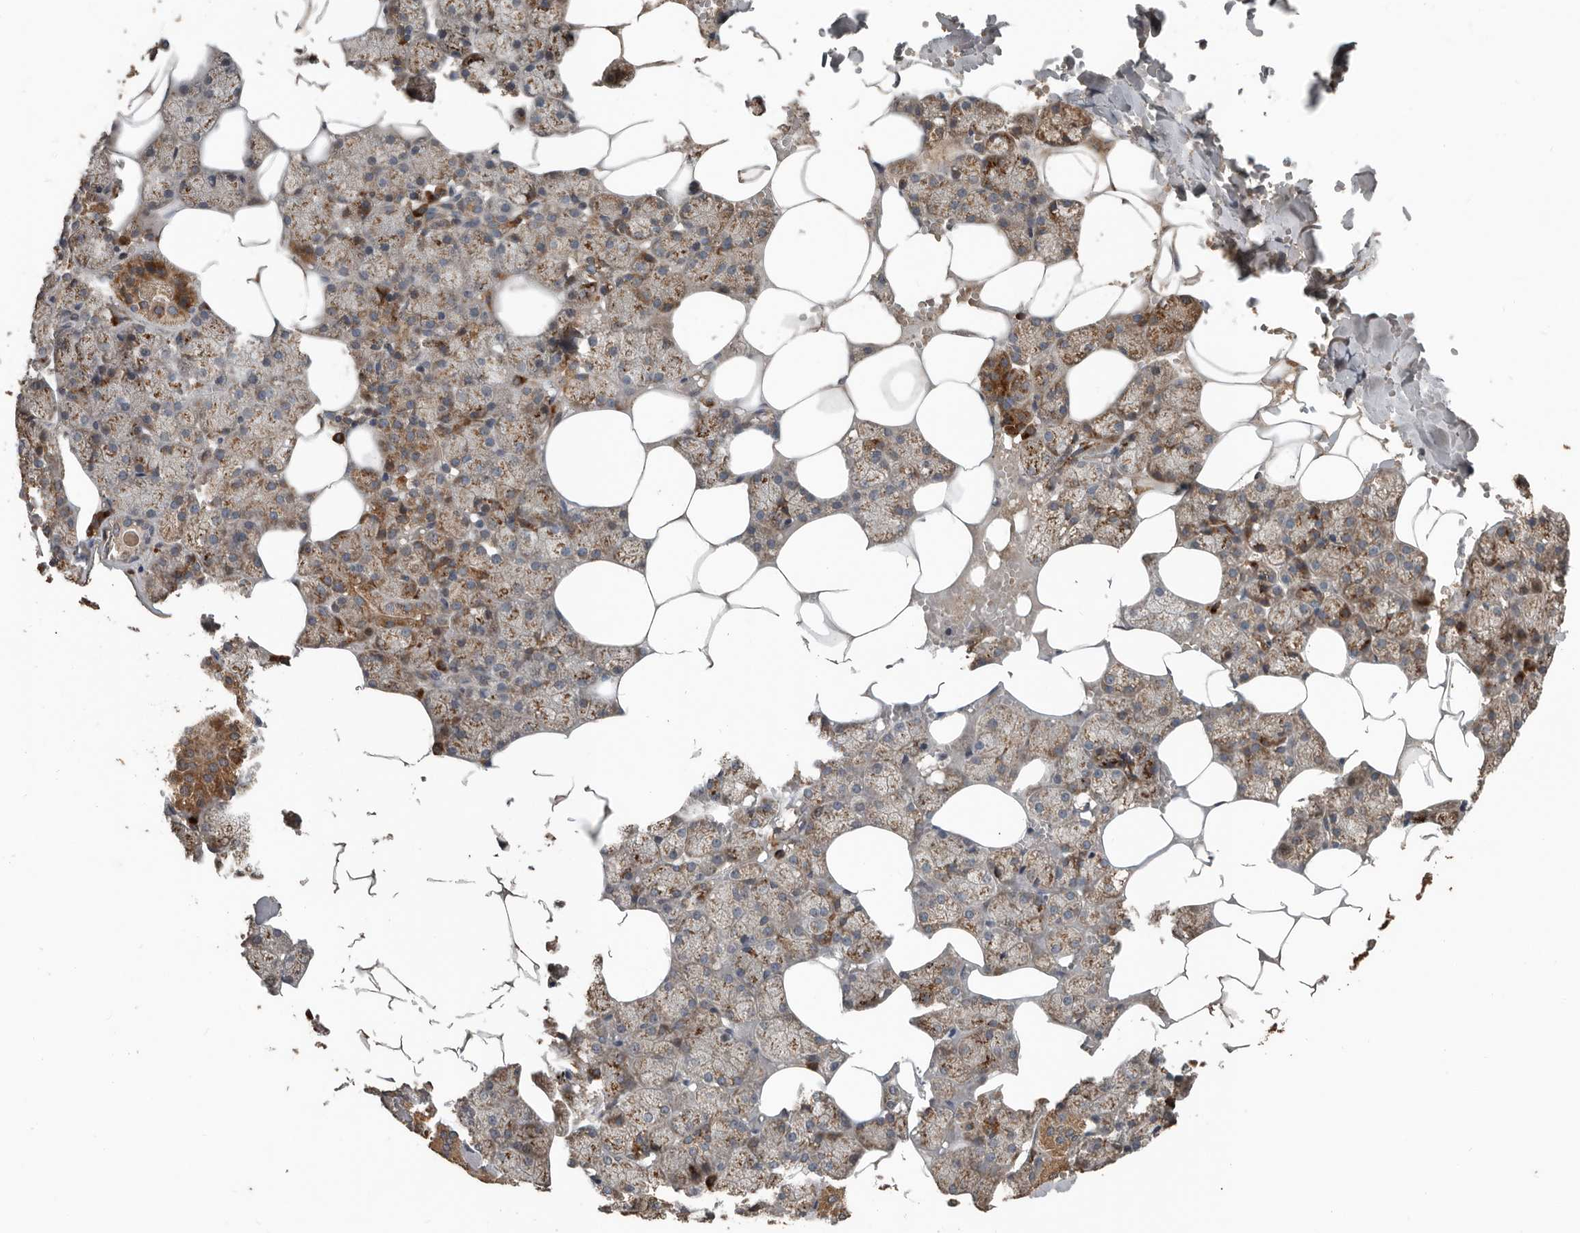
{"staining": {"intensity": "strong", "quantity": "25%-75%", "location": "cytoplasmic/membranous"}, "tissue": "salivary gland", "cell_type": "Glandular cells", "image_type": "normal", "snomed": [{"axis": "morphology", "description": "Normal tissue, NOS"}, {"axis": "topography", "description": "Salivary gland"}], "caption": "Protein staining by immunohistochemistry demonstrates strong cytoplasmic/membranous staining in approximately 25%-75% of glandular cells in benign salivary gland.", "gene": "RNF207", "patient": {"sex": "male", "age": 62}}